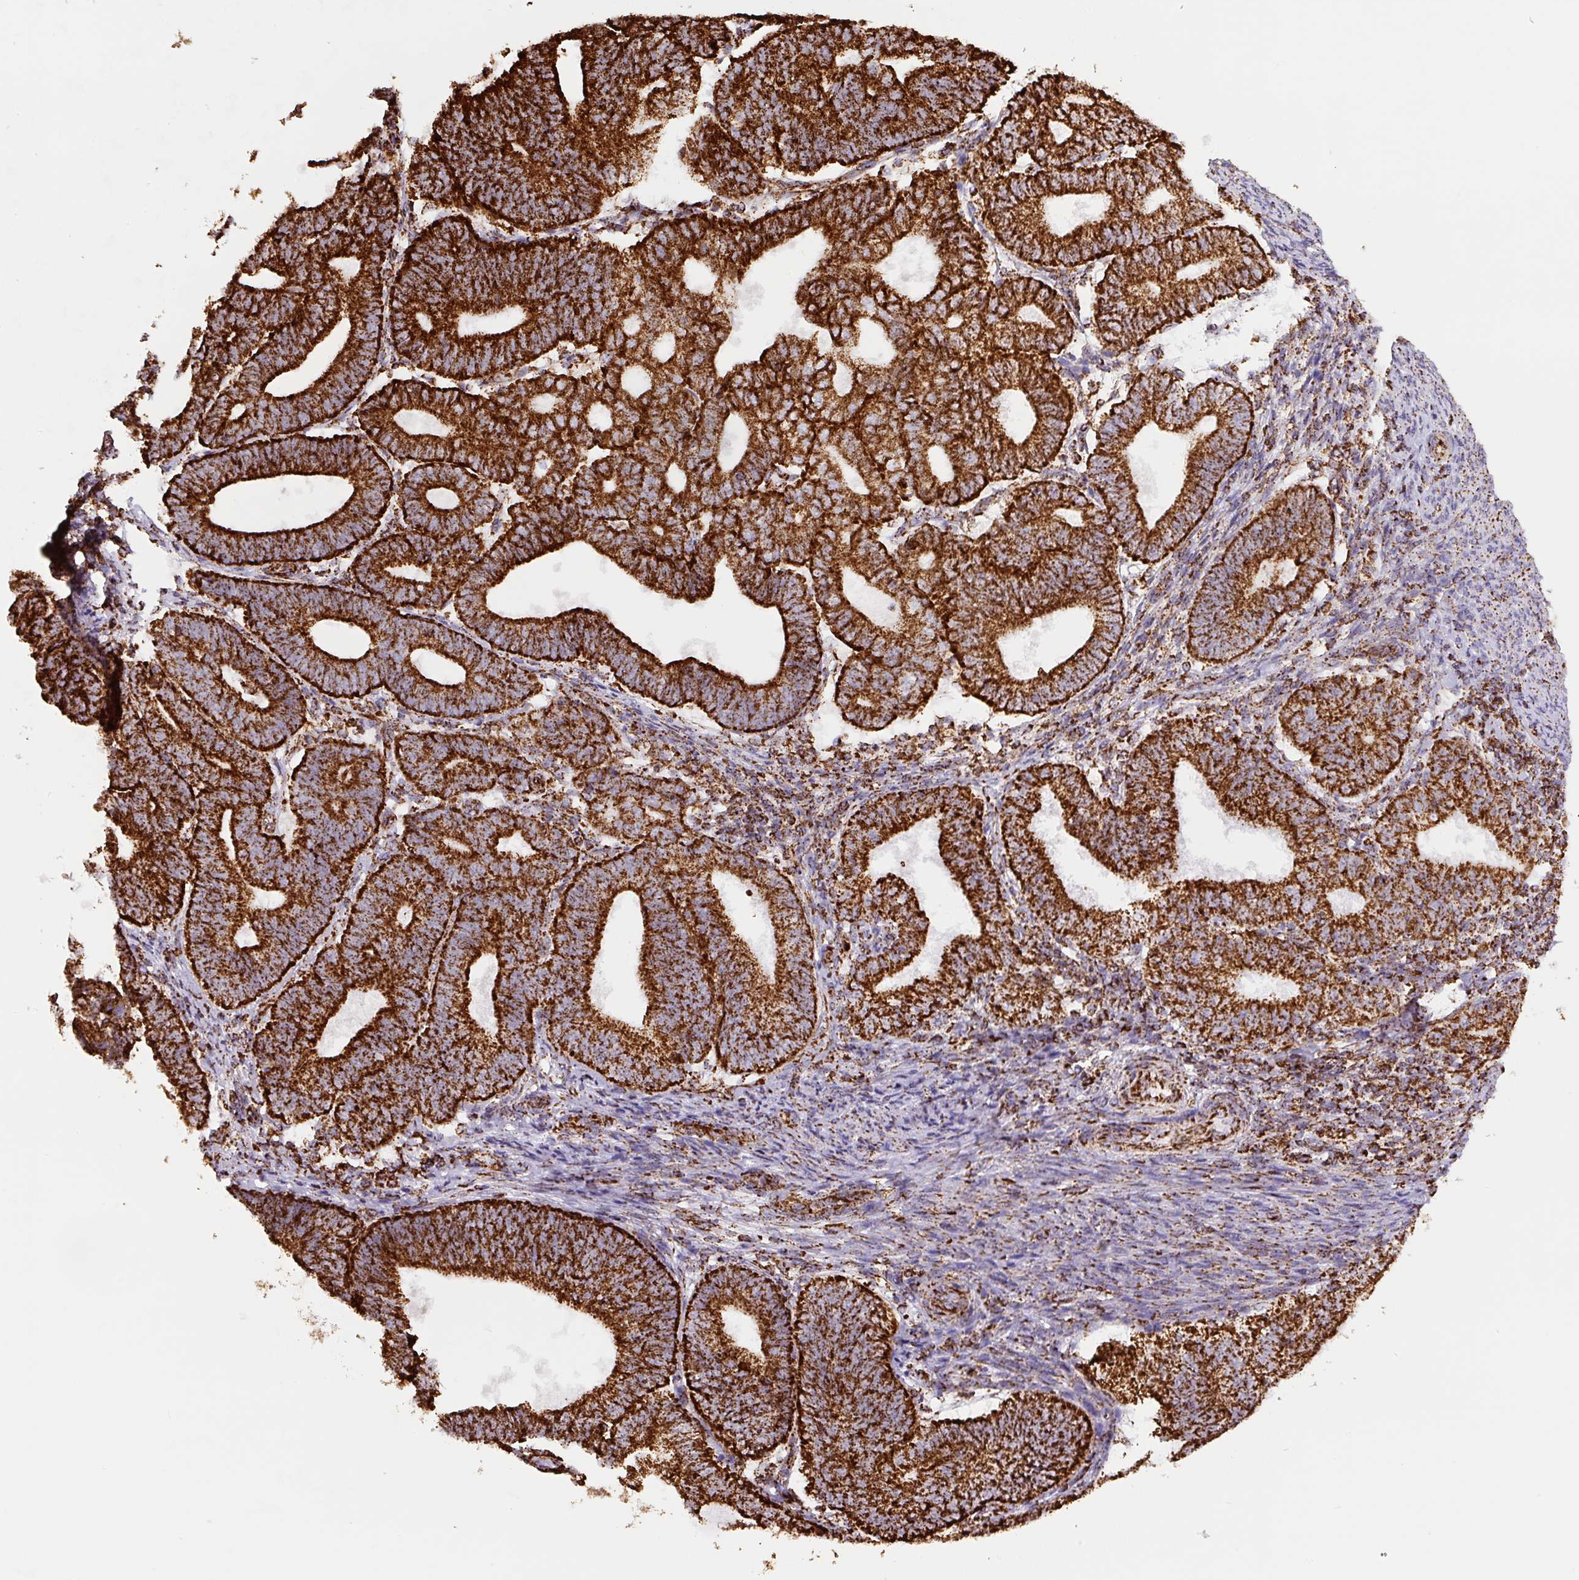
{"staining": {"intensity": "strong", "quantity": ">75%", "location": "cytoplasmic/membranous"}, "tissue": "endometrial cancer", "cell_type": "Tumor cells", "image_type": "cancer", "snomed": [{"axis": "morphology", "description": "Adenocarcinoma, NOS"}, {"axis": "topography", "description": "Endometrium"}], "caption": "Immunohistochemical staining of human endometrial cancer reveals high levels of strong cytoplasmic/membranous expression in about >75% of tumor cells.", "gene": "ATP5F1A", "patient": {"sex": "female", "age": 70}}